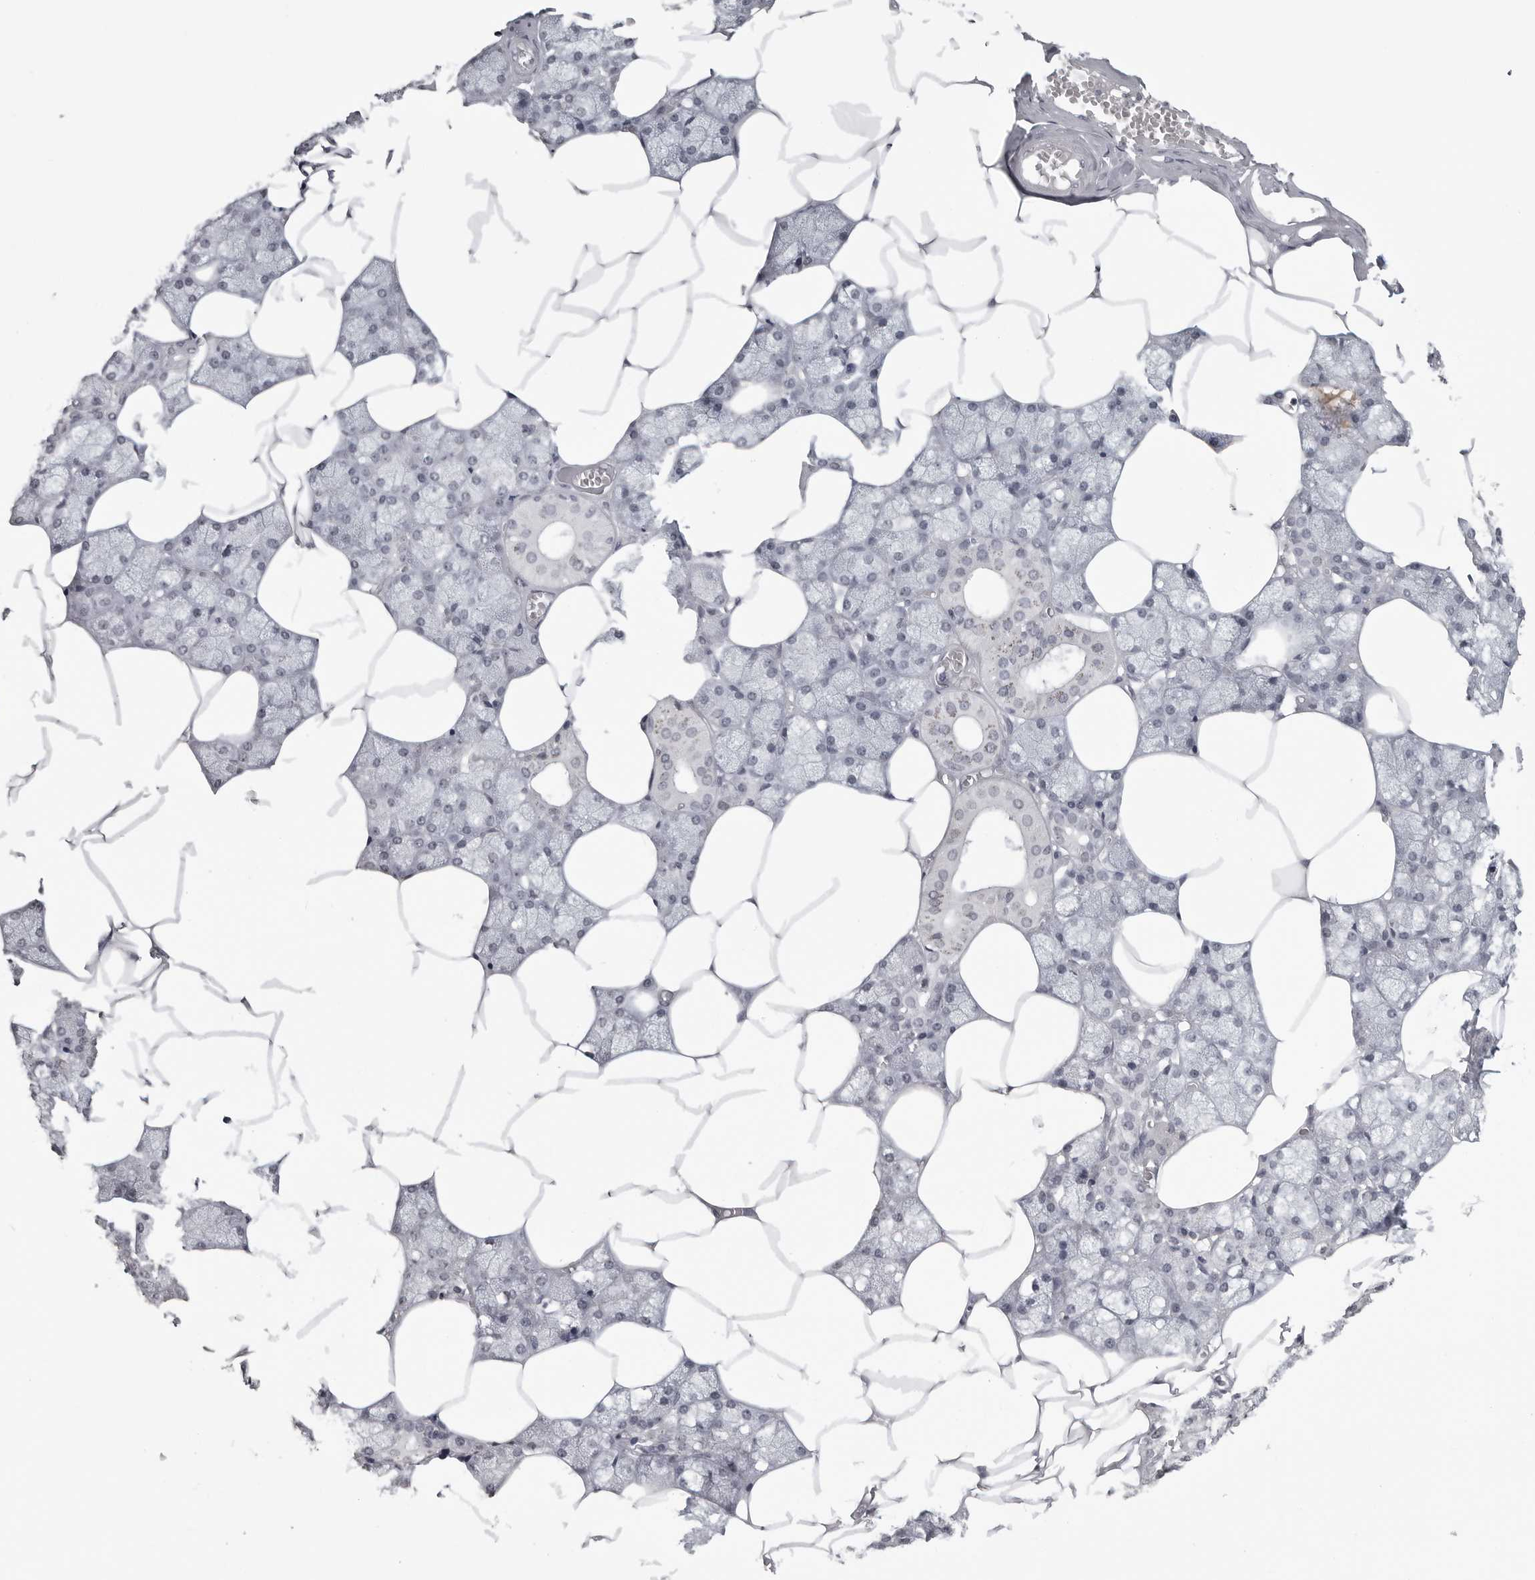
{"staining": {"intensity": "negative", "quantity": "none", "location": "none"}, "tissue": "salivary gland", "cell_type": "Glandular cells", "image_type": "normal", "snomed": [{"axis": "morphology", "description": "Normal tissue, NOS"}, {"axis": "topography", "description": "Salivary gland"}], "caption": "Glandular cells show no significant expression in unremarkable salivary gland. (Stains: DAB (3,3'-diaminobenzidine) immunohistochemistry (IHC) with hematoxylin counter stain, Microscopy: brightfield microscopy at high magnification).", "gene": "DDX54", "patient": {"sex": "male", "age": 62}}